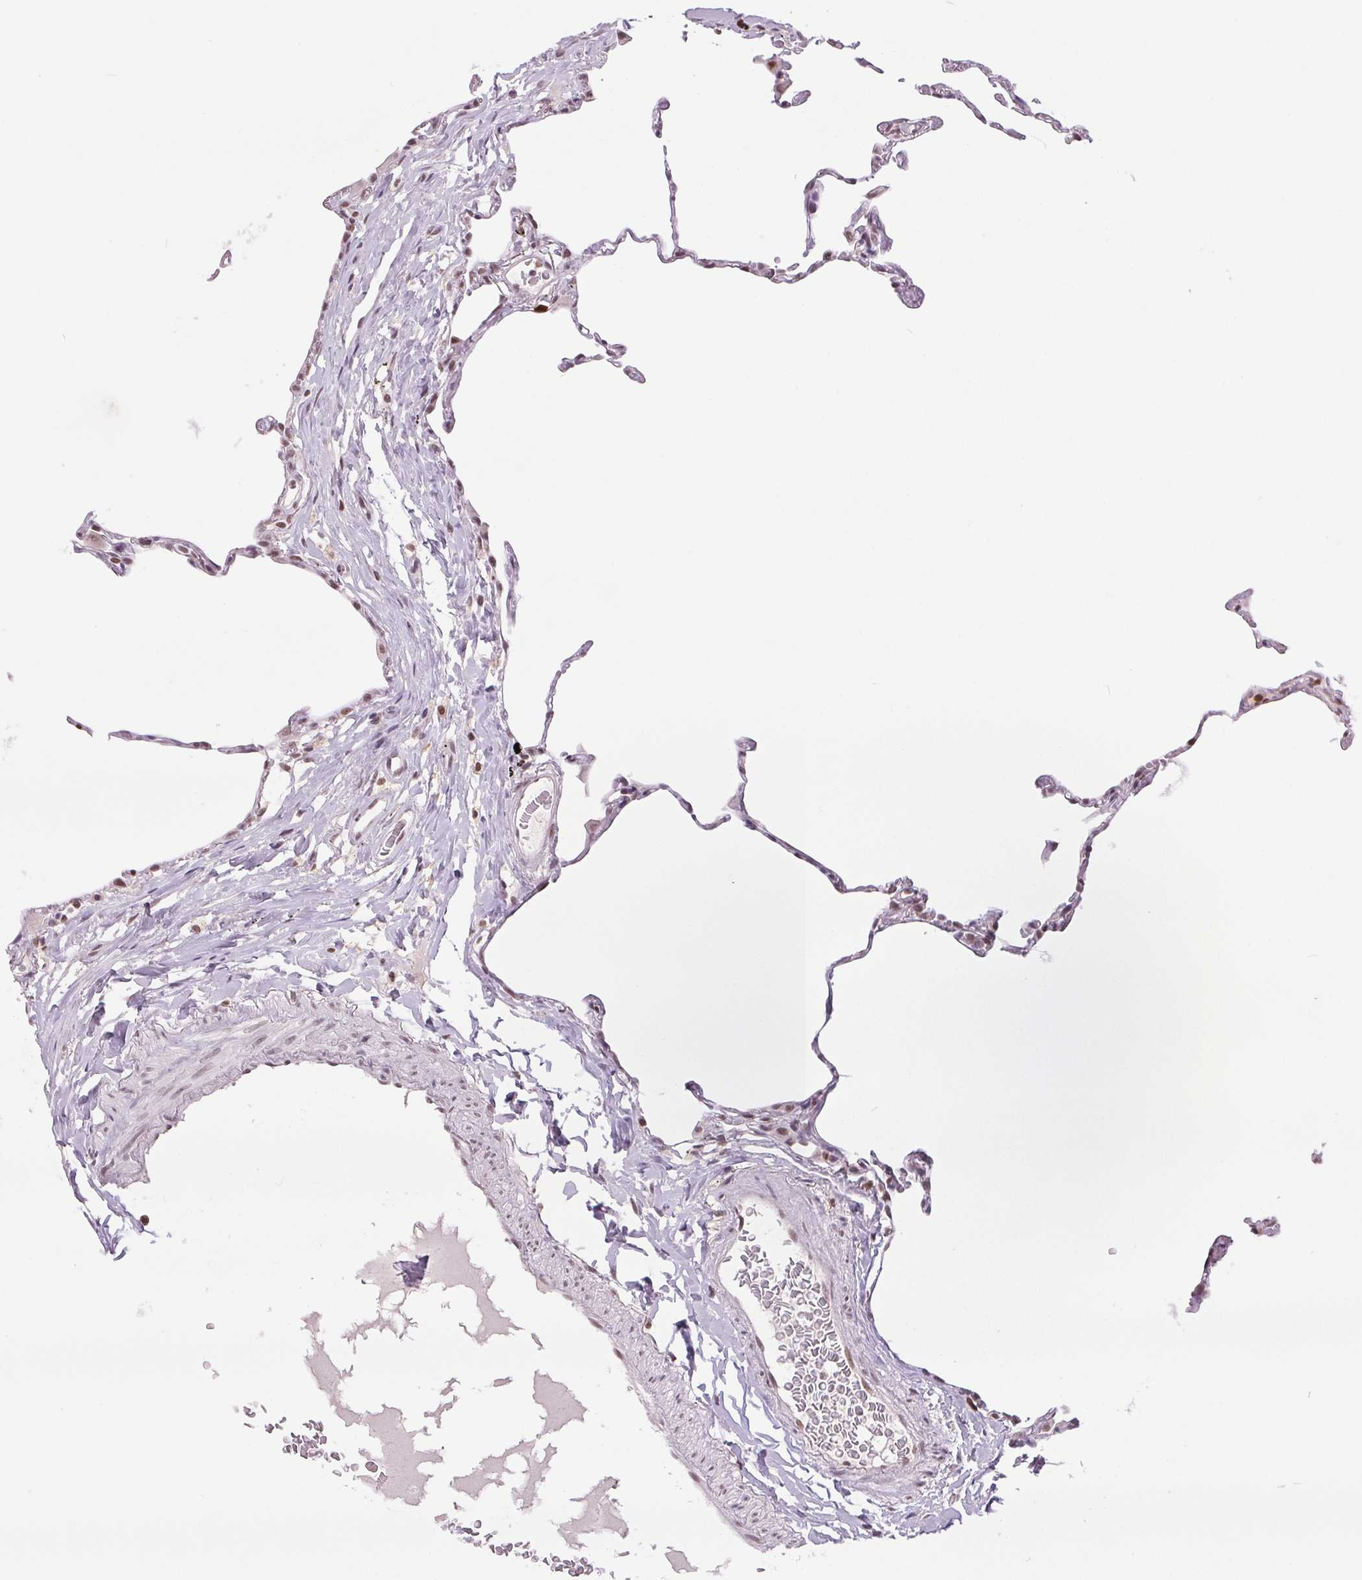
{"staining": {"intensity": "negative", "quantity": "none", "location": "none"}, "tissue": "lung", "cell_type": "Alveolar cells", "image_type": "normal", "snomed": [{"axis": "morphology", "description": "Normal tissue, NOS"}, {"axis": "topography", "description": "Lung"}], "caption": "DAB immunohistochemical staining of unremarkable human lung shows no significant positivity in alveolar cells.", "gene": "SMIM6", "patient": {"sex": "female", "age": 57}}